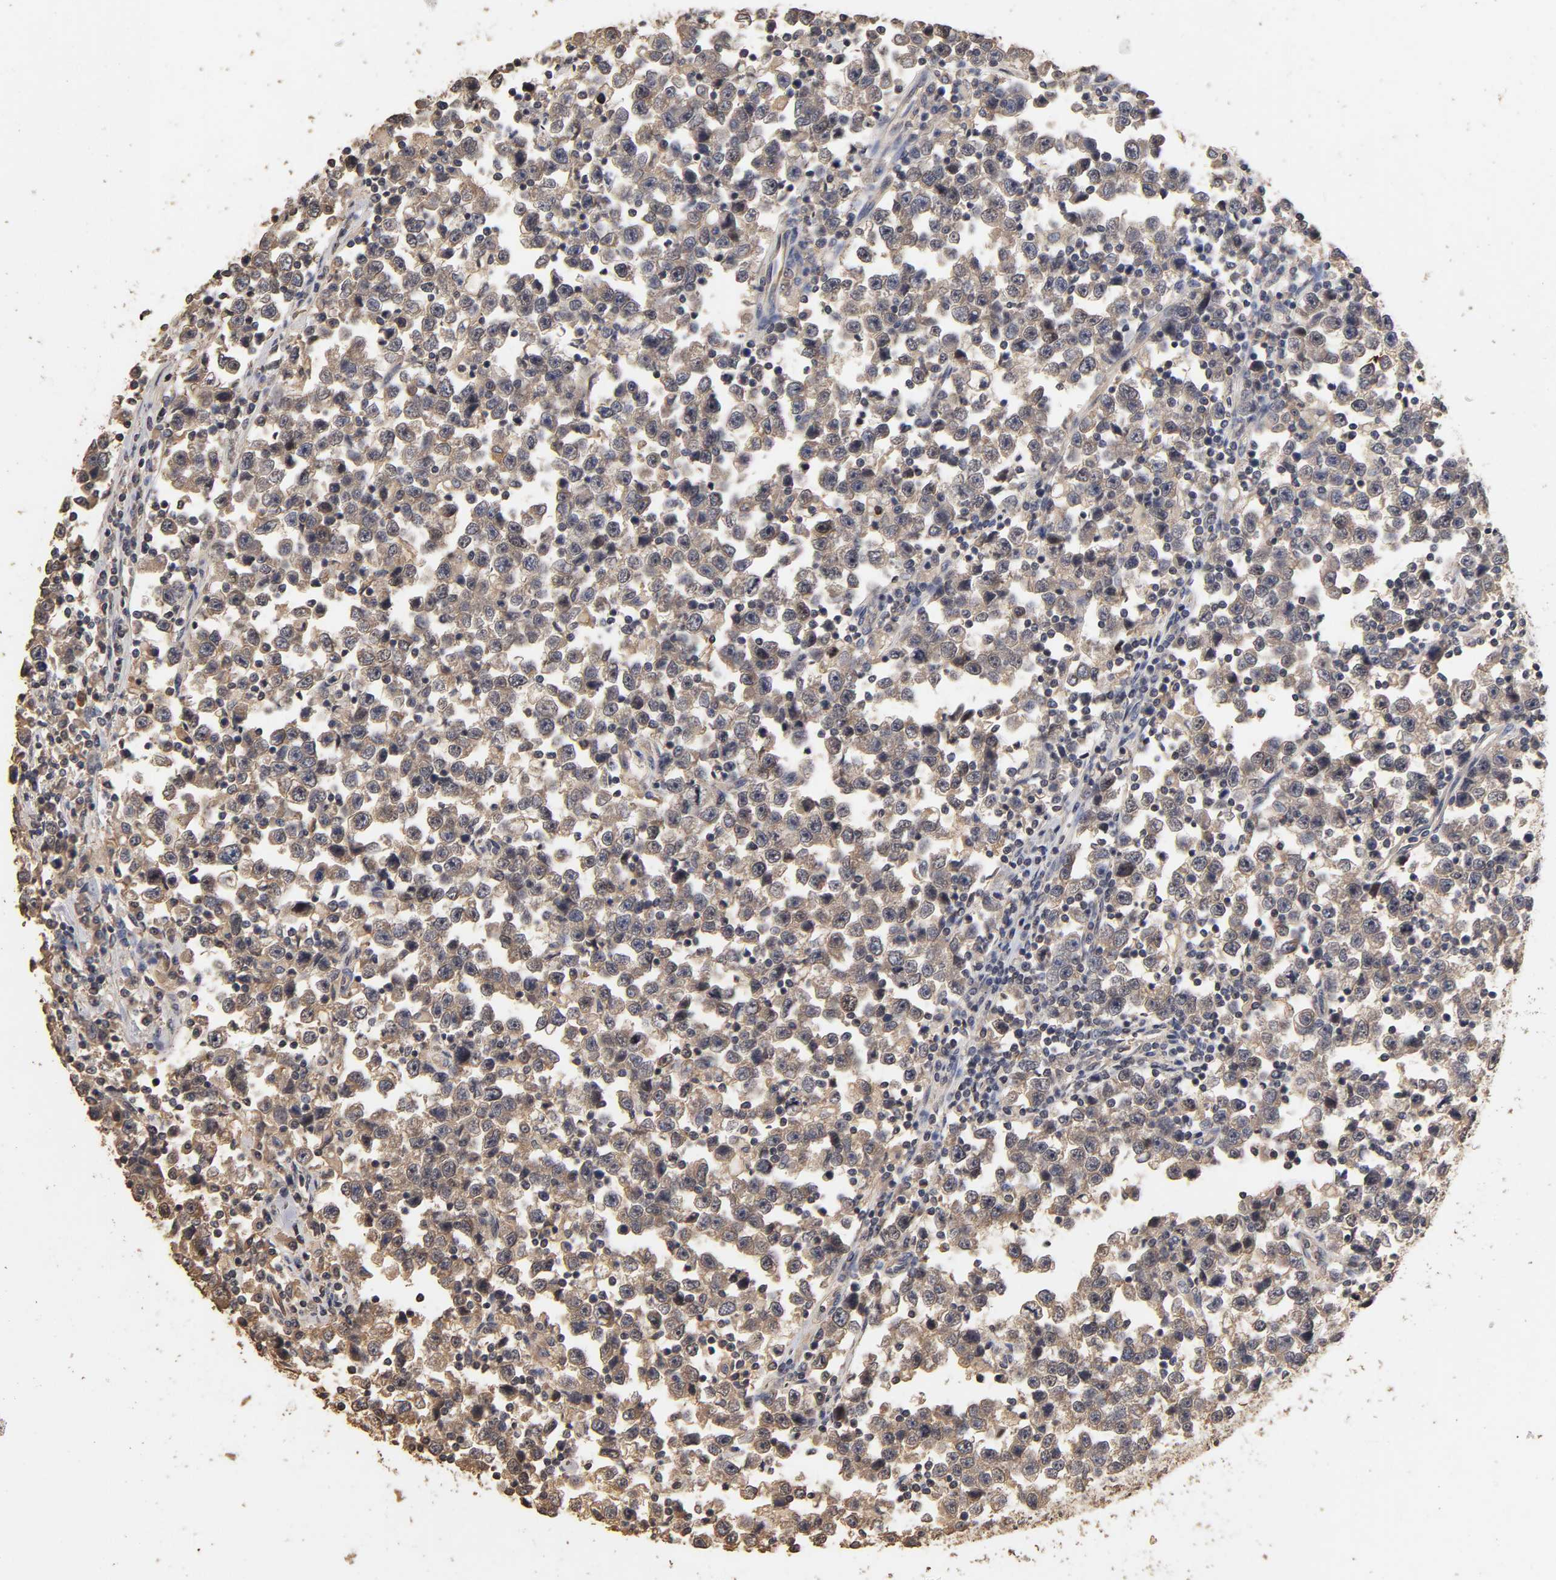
{"staining": {"intensity": "weak", "quantity": ">75%", "location": "cytoplasmic/membranous"}, "tissue": "testis cancer", "cell_type": "Tumor cells", "image_type": "cancer", "snomed": [{"axis": "morphology", "description": "Seminoma, NOS"}, {"axis": "topography", "description": "Testis"}], "caption": "Protein expression analysis of seminoma (testis) exhibits weak cytoplasmic/membranous staining in about >75% of tumor cells.", "gene": "VSIG4", "patient": {"sex": "male", "age": 43}}